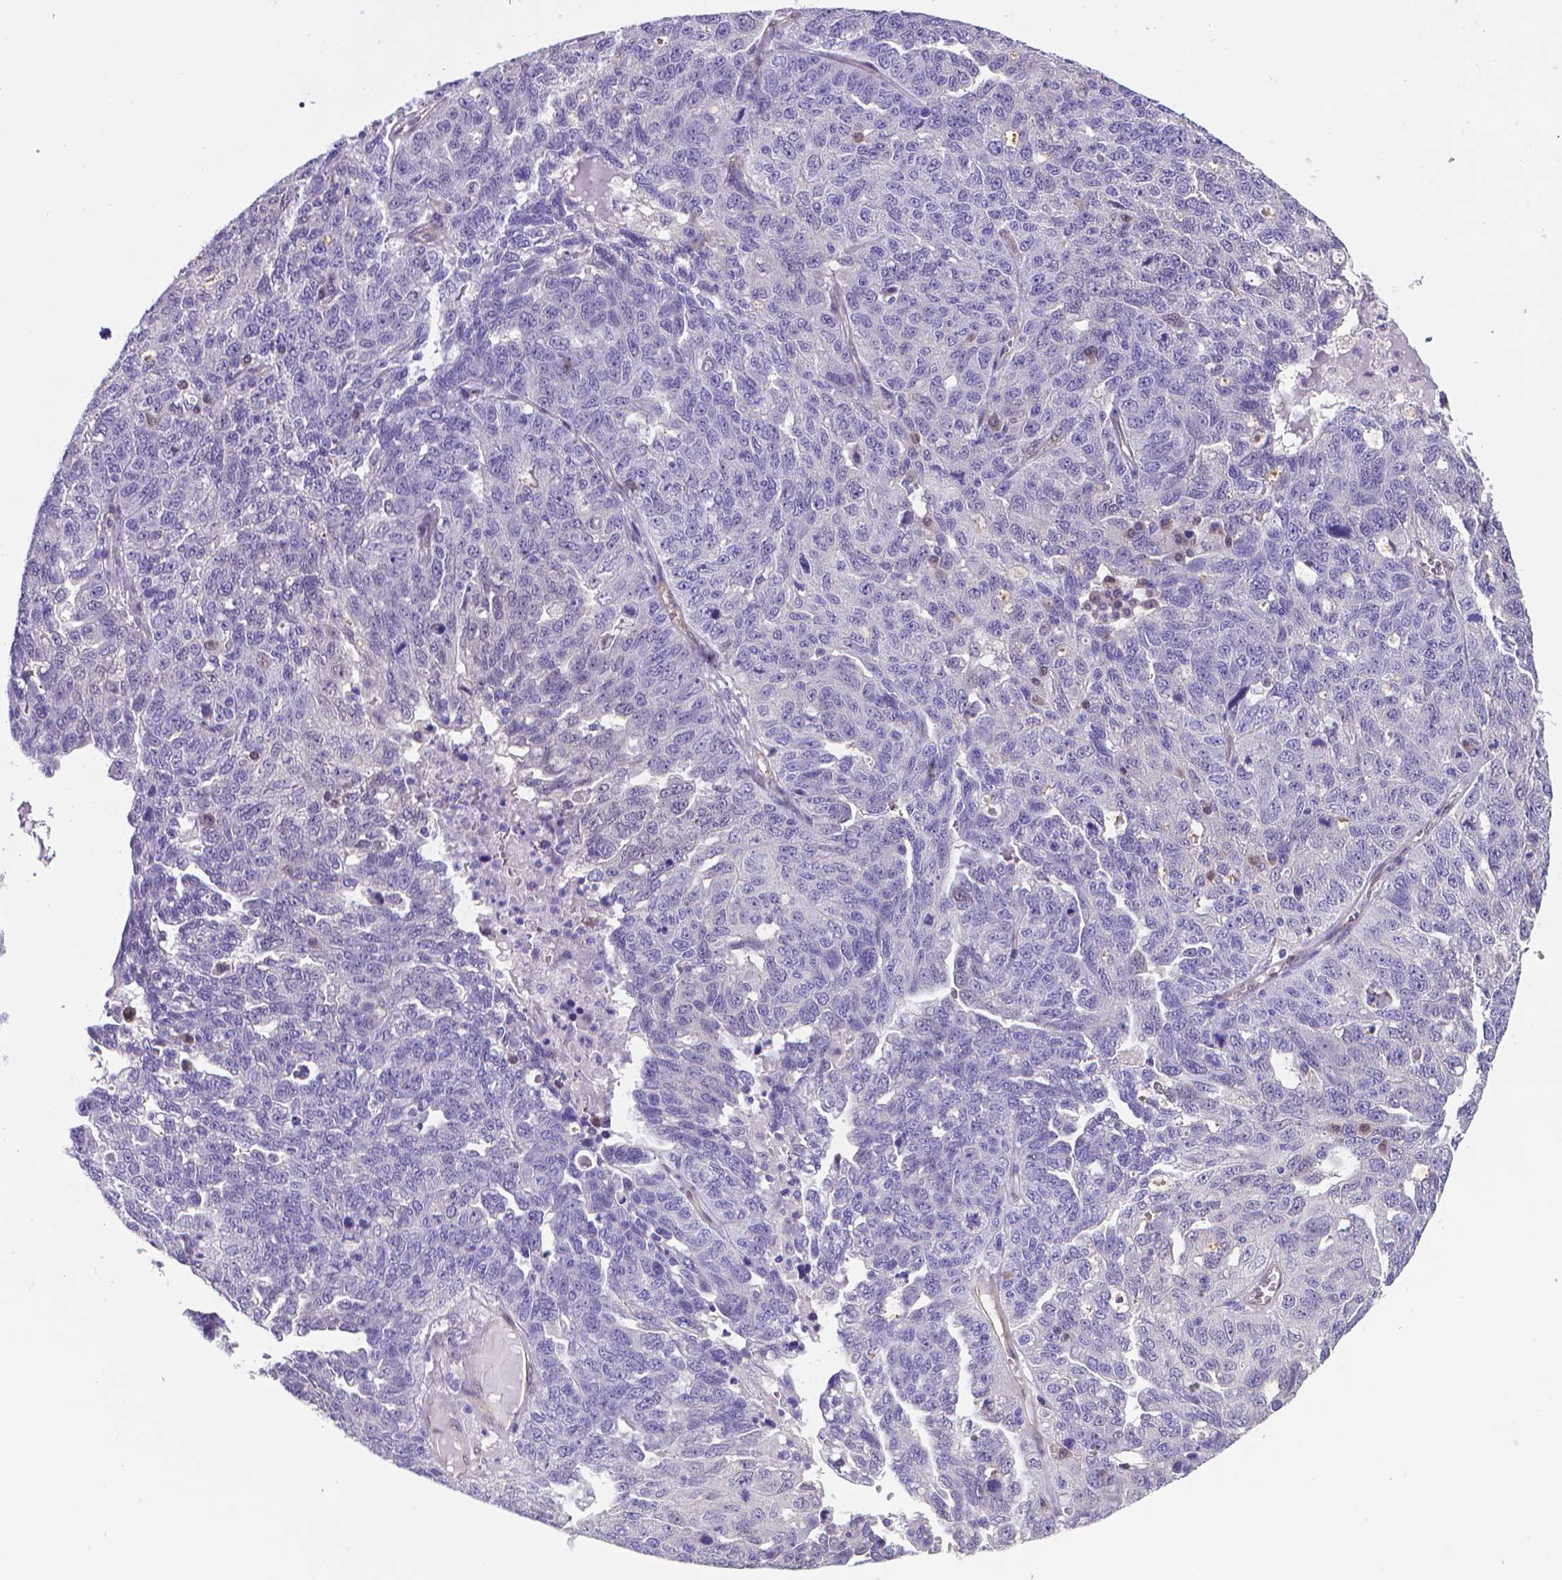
{"staining": {"intensity": "negative", "quantity": "none", "location": "none"}, "tissue": "ovarian cancer", "cell_type": "Tumor cells", "image_type": "cancer", "snomed": [{"axis": "morphology", "description": "Cystadenocarcinoma, serous, NOS"}, {"axis": "topography", "description": "Ovary"}], "caption": "Tumor cells show no significant staining in serous cystadenocarcinoma (ovarian).", "gene": "CLIC4", "patient": {"sex": "female", "age": 71}}